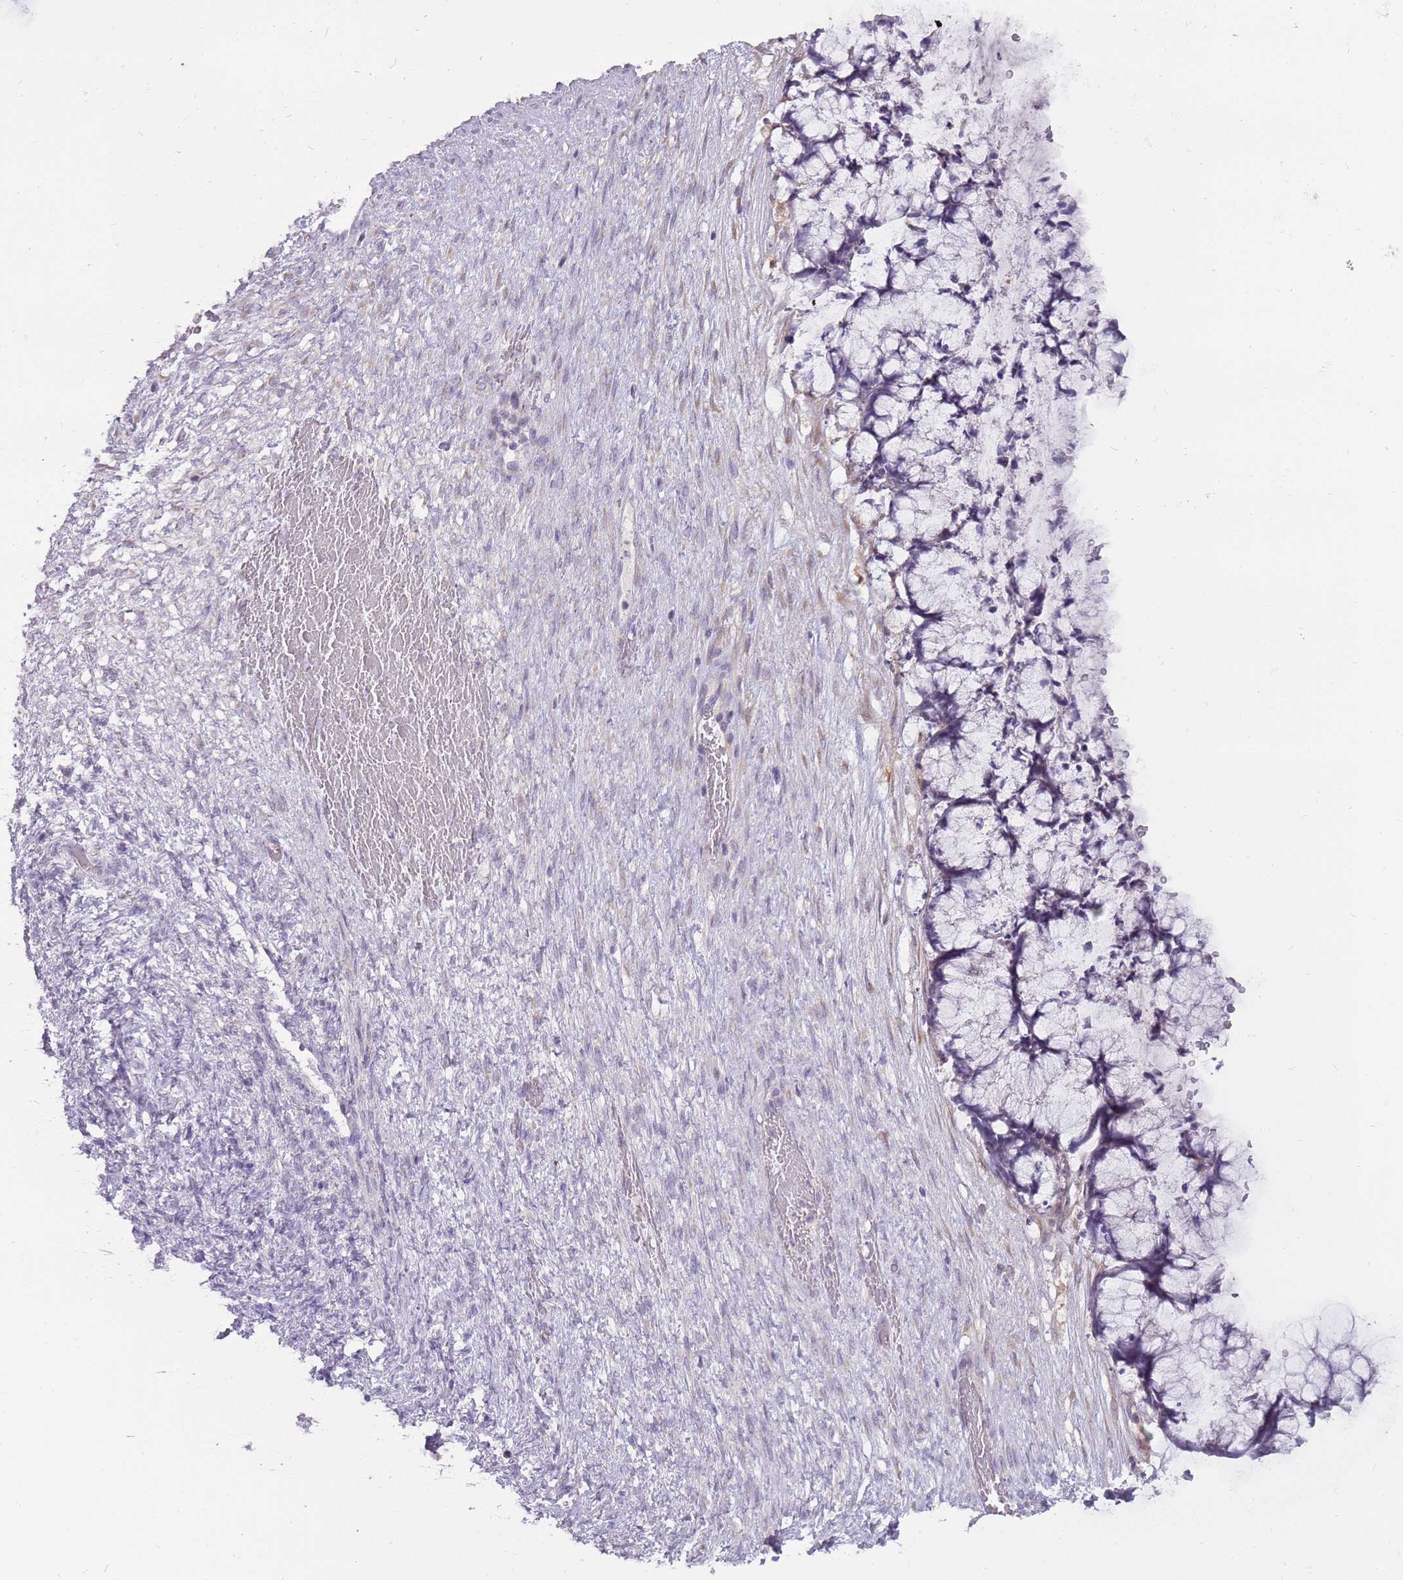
{"staining": {"intensity": "negative", "quantity": "none", "location": "none"}, "tissue": "ovarian cancer", "cell_type": "Tumor cells", "image_type": "cancer", "snomed": [{"axis": "morphology", "description": "Cystadenocarcinoma, mucinous, NOS"}, {"axis": "topography", "description": "Ovary"}], "caption": "Tumor cells are negative for protein expression in human mucinous cystadenocarcinoma (ovarian). The staining is performed using DAB (3,3'-diaminobenzidine) brown chromogen with nuclei counter-stained in using hematoxylin.", "gene": "DIPK1C", "patient": {"sex": "female", "age": 42}}